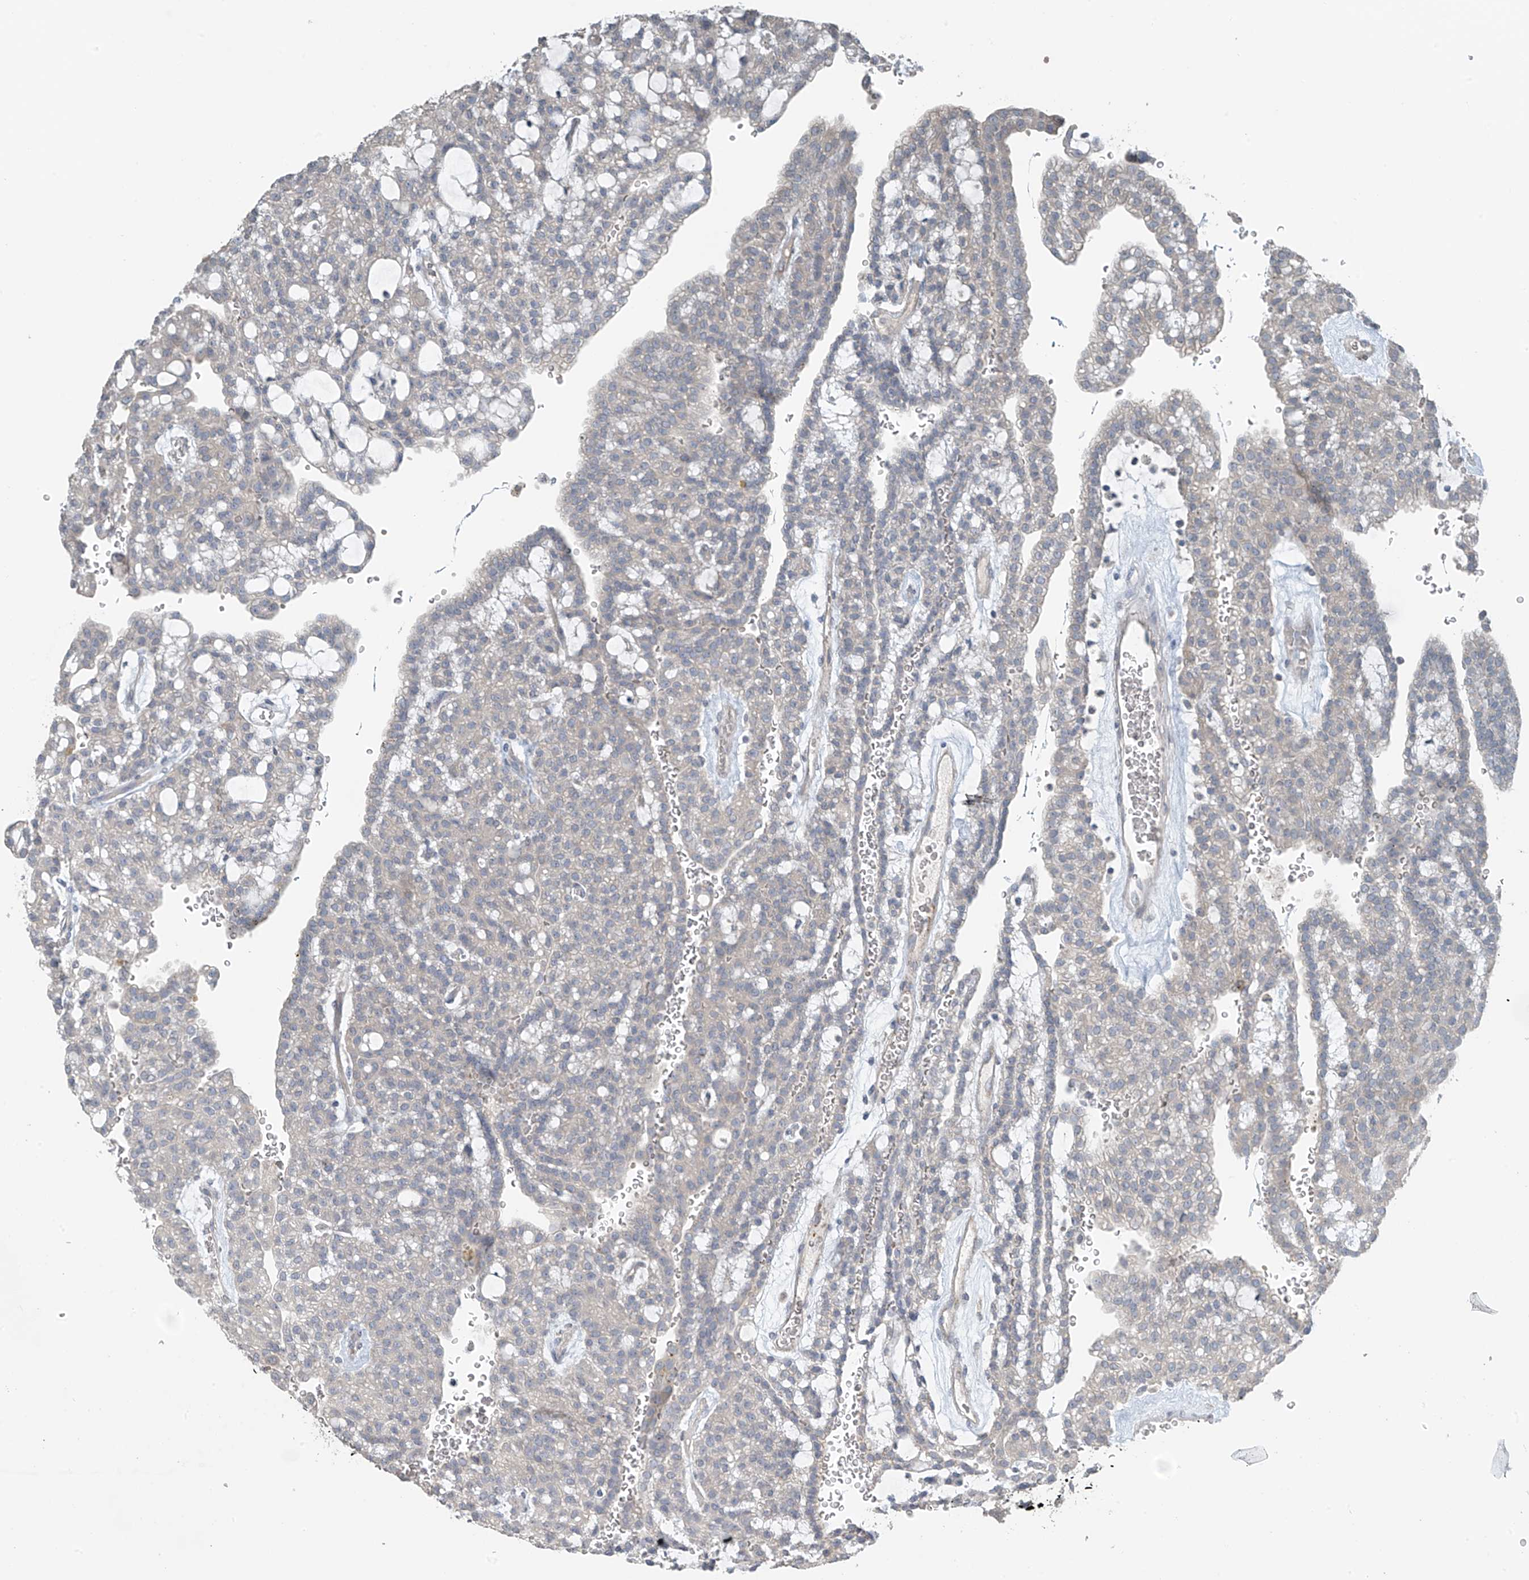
{"staining": {"intensity": "negative", "quantity": "none", "location": "none"}, "tissue": "renal cancer", "cell_type": "Tumor cells", "image_type": "cancer", "snomed": [{"axis": "morphology", "description": "Adenocarcinoma, NOS"}, {"axis": "topography", "description": "Kidney"}], "caption": "The histopathology image shows no staining of tumor cells in adenocarcinoma (renal).", "gene": "HOXA11", "patient": {"sex": "male", "age": 63}}